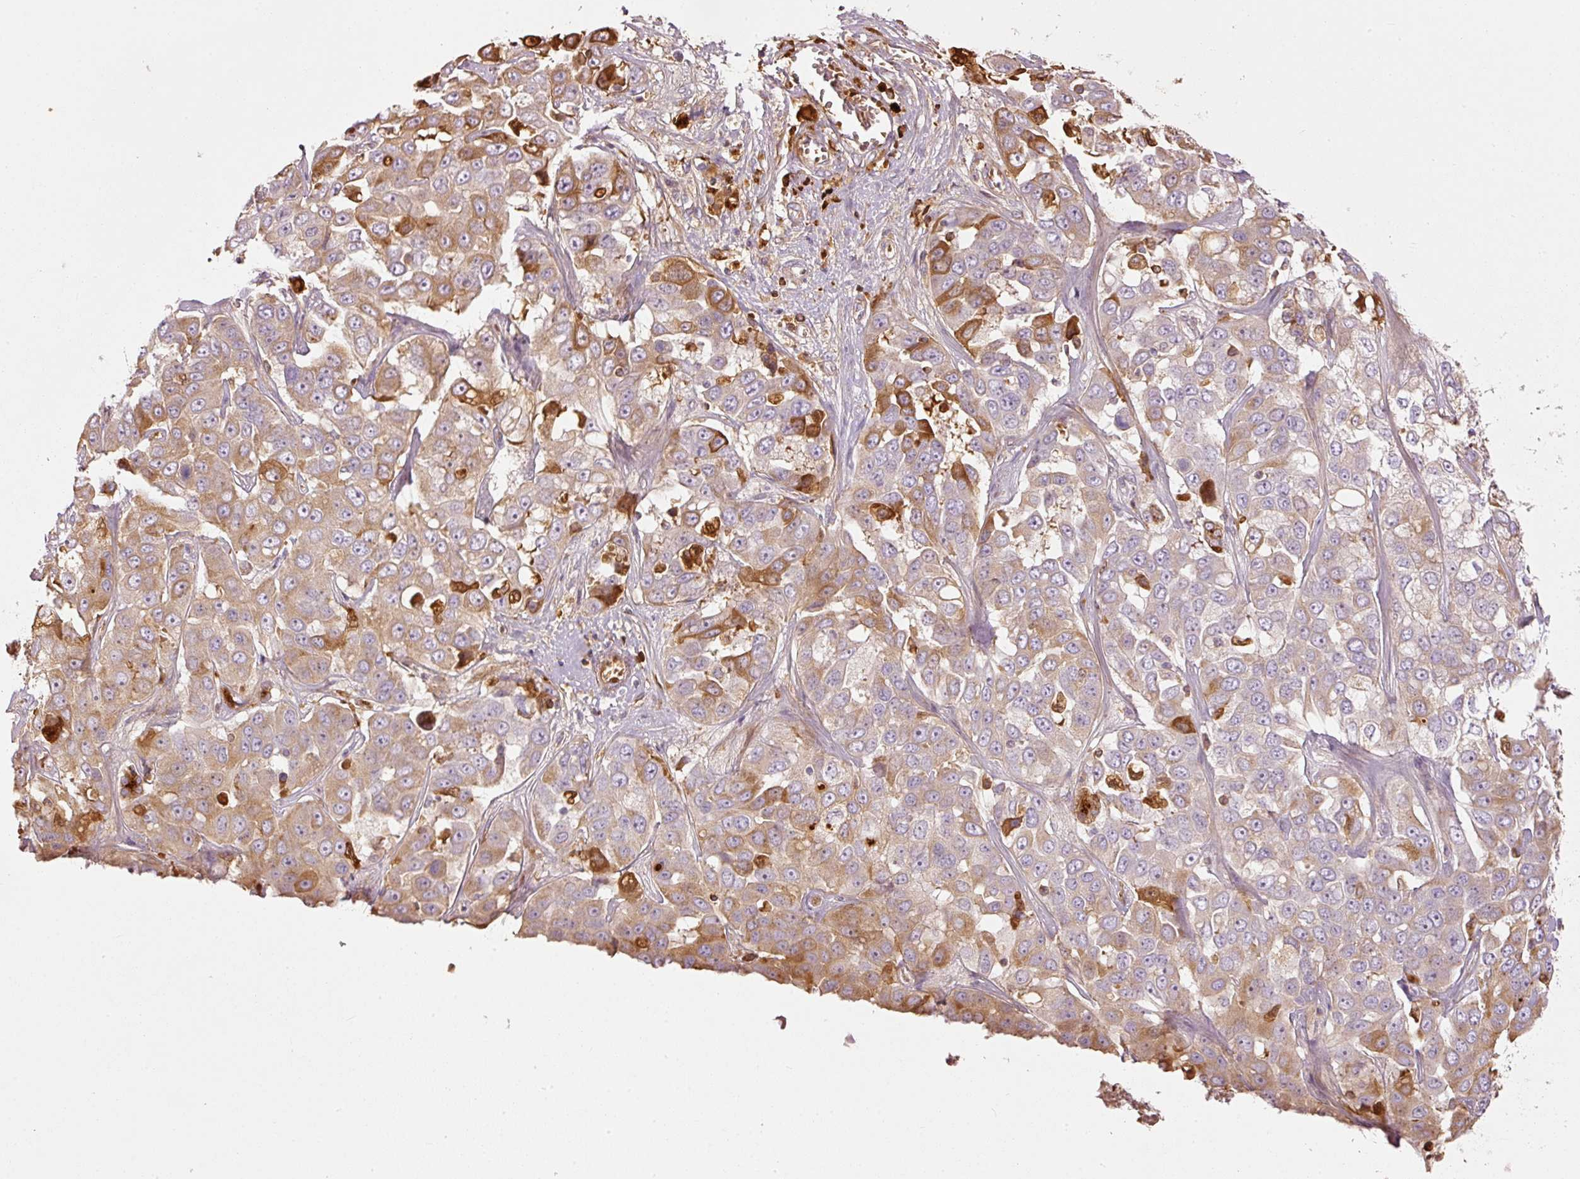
{"staining": {"intensity": "strong", "quantity": "<25%", "location": "cytoplasmic/membranous"}, "tissue": "liver cancer", "cell_type": "Tumor cells", "image_type": "cancer", "snomed": [{"axis": "morphology", "description": "Cholangiocarcinoma"}, {"axis": "topography", "description": "Liver"}], "caption": "High-magnification brightfield microscopy of liver cancer stained with DAB (3,3'-diaminobenzidine) (brown) and counterstained with hematoxylin (blue). tumor cells exhibit strong cytoplasmic/membranous expression is seen in approximately<25% of cells.", "gene": "SERPING1", "patient": {"sex": "female", "age": 52}}